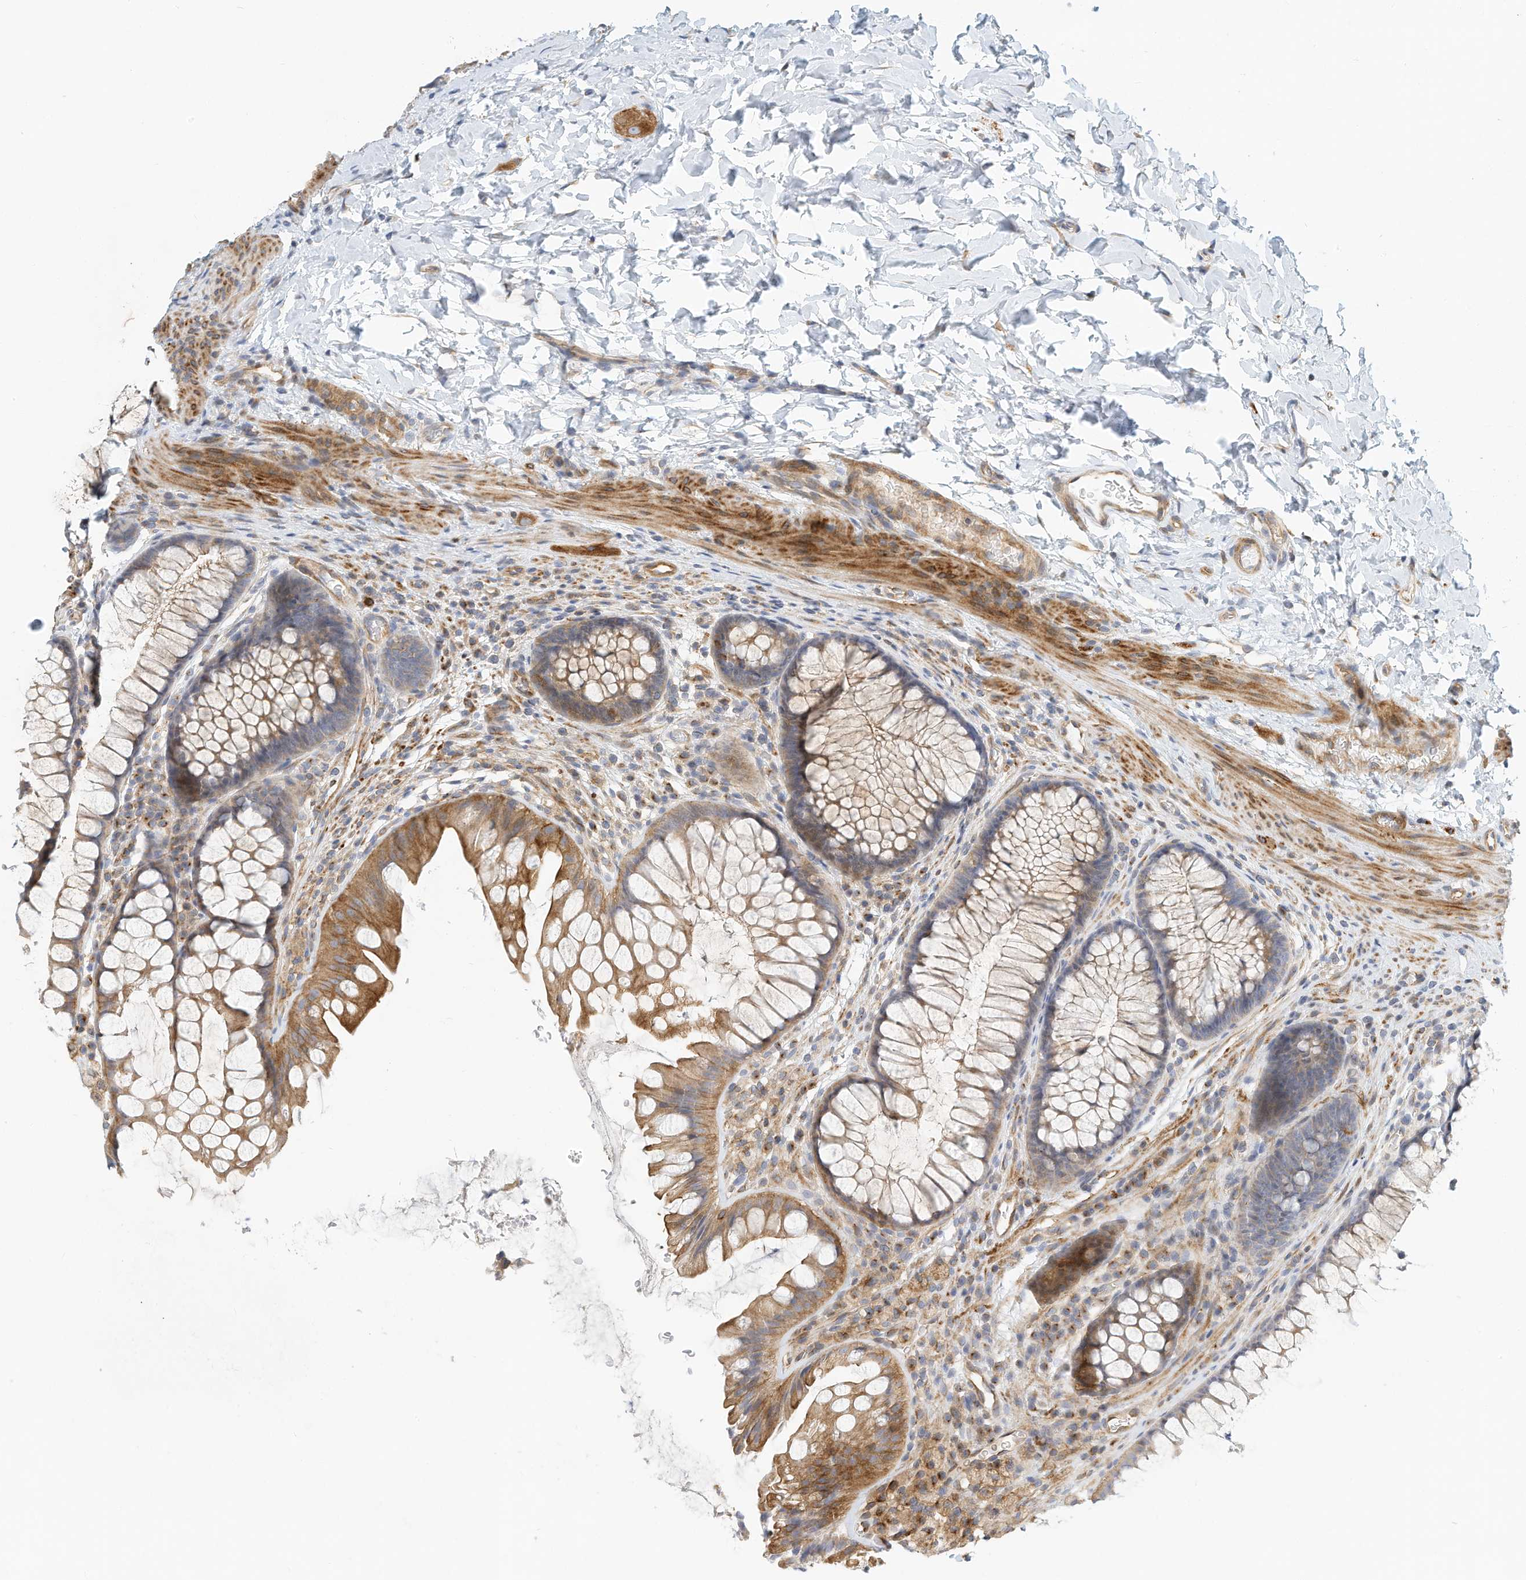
{"staining": {"intensity": "weak", "quantity": ">75%", "location": "cytoplasmic/membranous"}, "tissue": "colon", "cell_type": "Endothelial cells", "image_type": "normal", "snomed": [{"axis": "morphology", "description": "Normal tissue, NOS"}, {"axis": "topography", "description": "Colon"}], "caption": "An image of colon stained for a protein reveals weak cytoplasmic/membranous brown staining in endothelial cells. Immunohistochemistry (ihc) stains the protein of interest in brown and the nuclei are stained blue.", "gene": "MICAL1", "patient": {"sex": "female", "age": 62}}